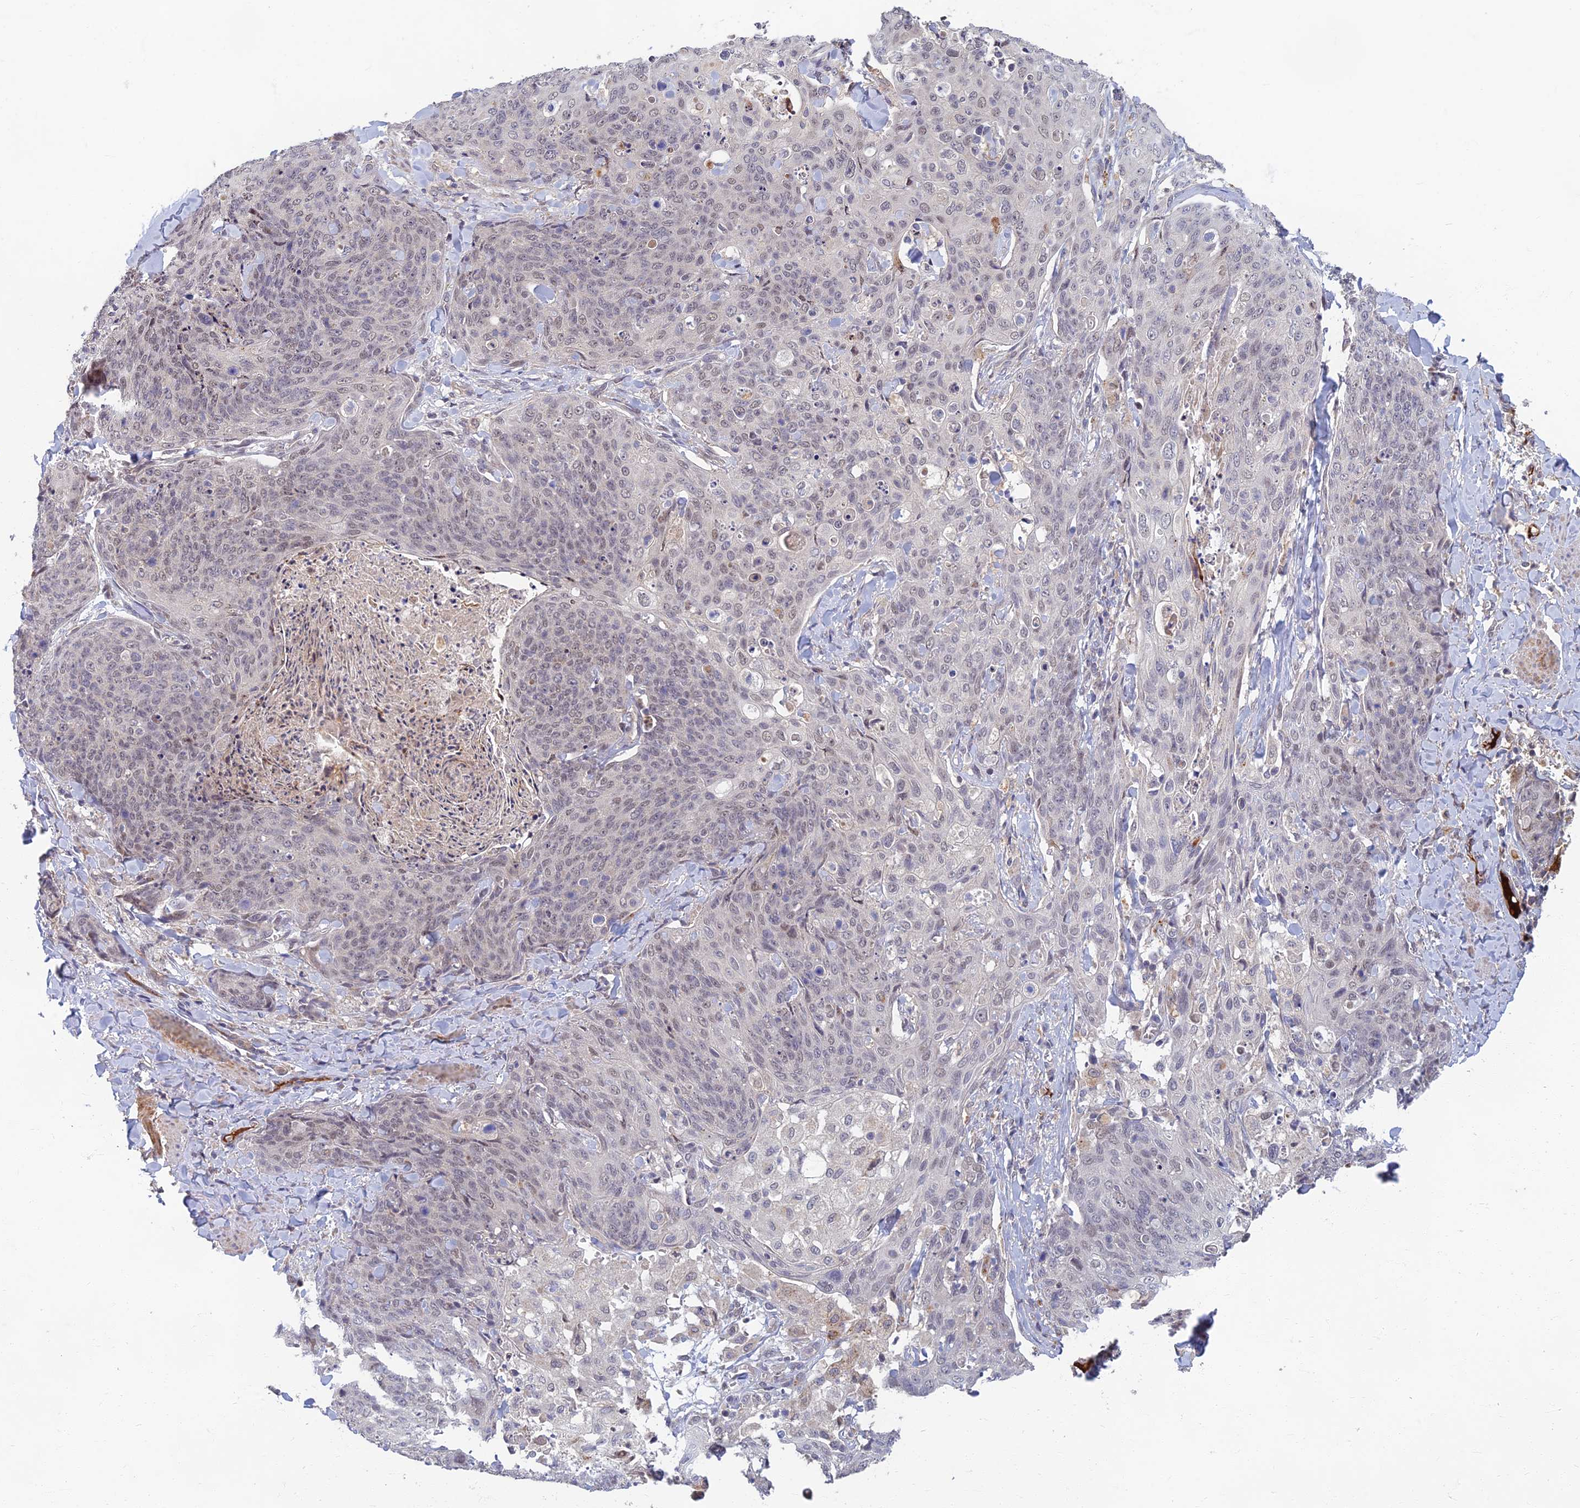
{"staining": {"intensity": "negative", "quantity": "none", "location": "none"}, "tissue": "skin cancer", "cell_type": "Tumor cells", "image_type": "cancer", "snomed": [{"axis": "morphology", "description": "Squamous cell carcinoma, NOS"}, {"axis": "topography", "description": "Skin"}, {"axis": "topography", "description": "Vulva"}], "caption": "Tumor cells show no significant protein staining in skin squamous cell carcinoma.", "gene": "EARS2", "patient": {"sex": "female", "age": 85}}